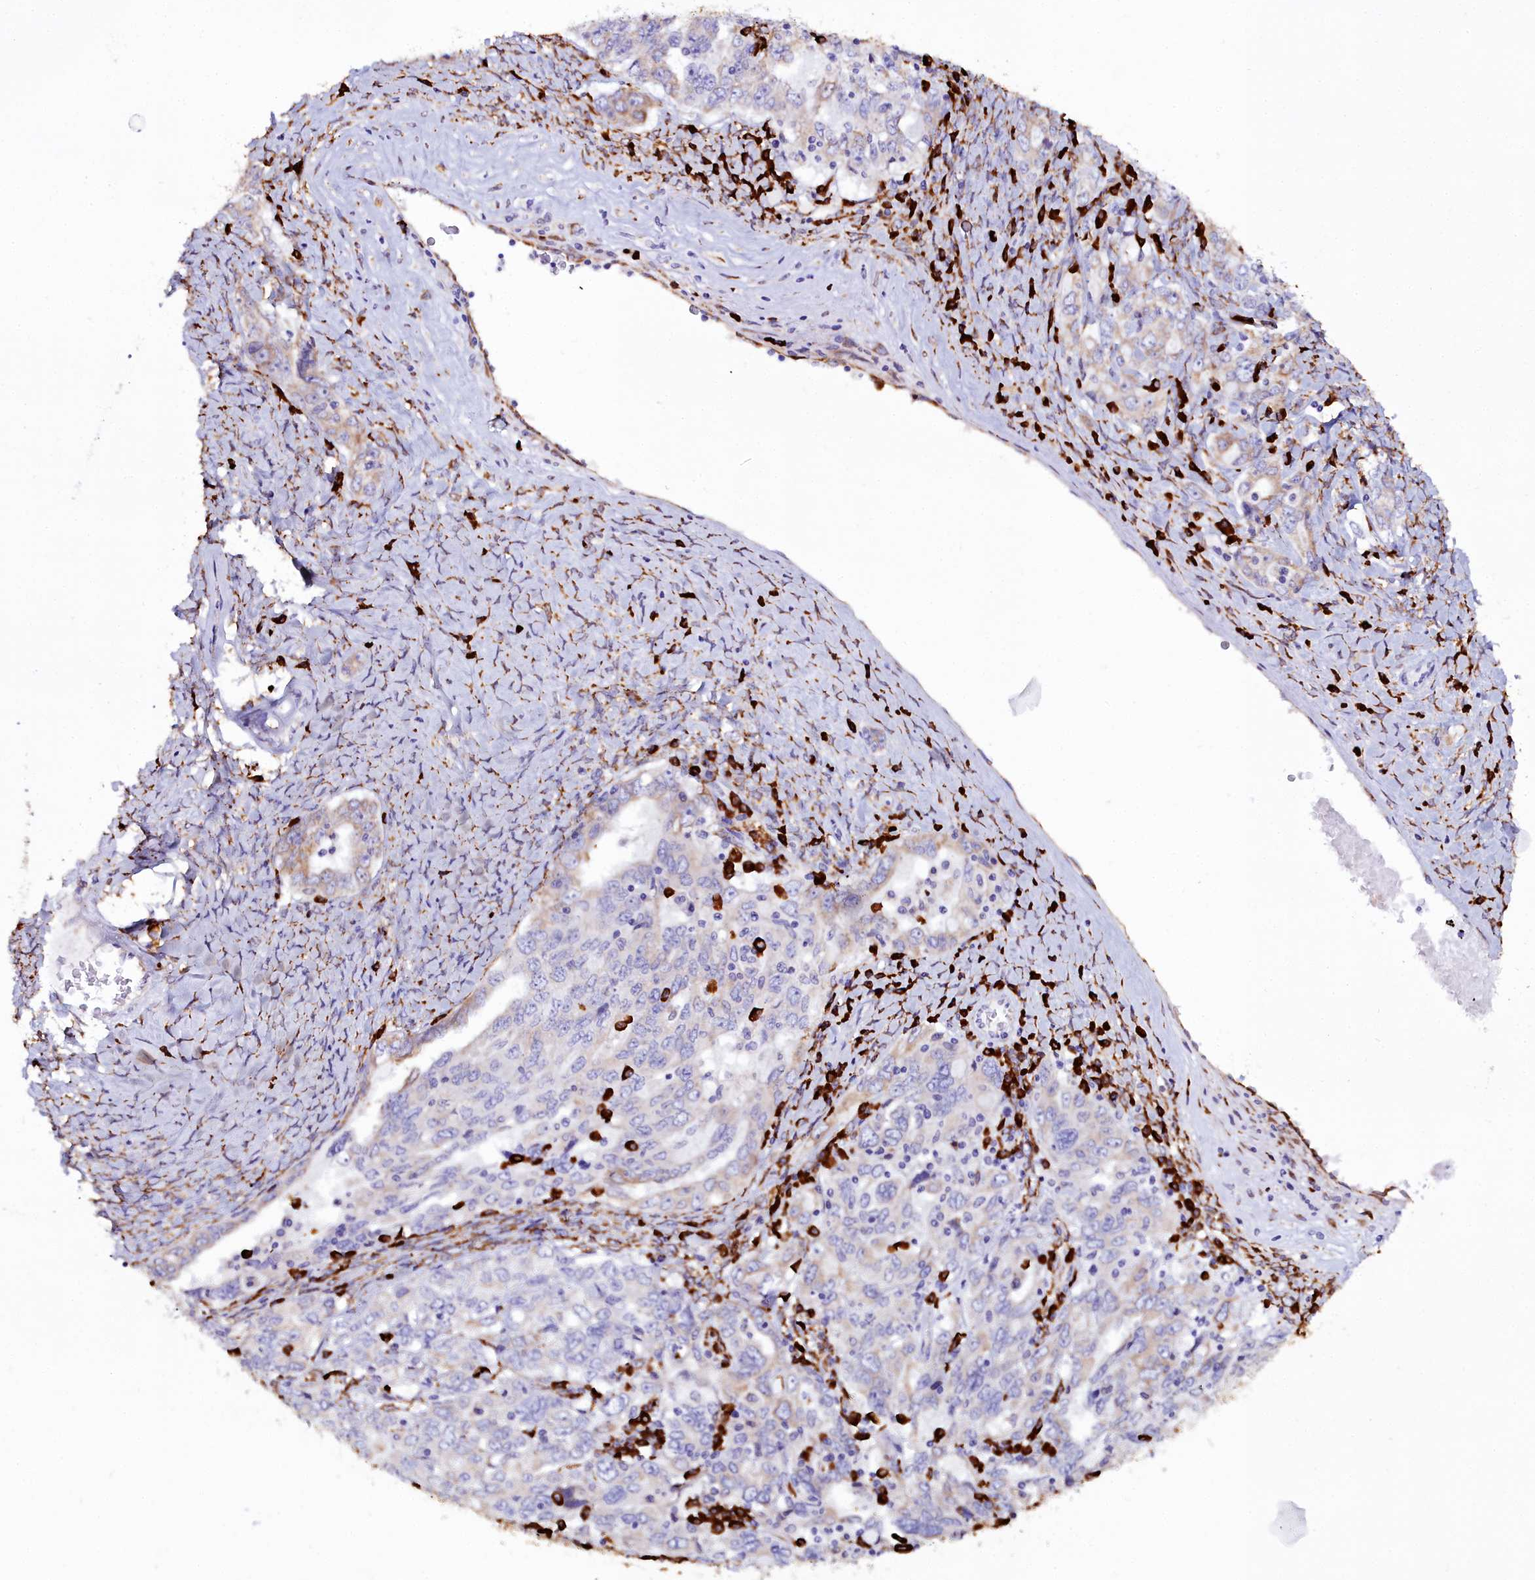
{"staining": {"intensity": "moderate", "quantity": "<25%", "location": "cytoplasmic/membranous"}, "tissue": "ovarian cancer", "cell_type": "Tumor cells", "image_type": "cancer", "snomed": [{"axis": "morphology", "description": "Carcinoma, endometroid"}, {"axis": "topography", "description": "Ovary"}], "caption": "Immunohistochemistry of human ovarian endometroid carcinoma reveals low levels of moderate cytoplasmic/membranous positivity in approximately <25% of tumor cells.", "gene": "TXNDC5", "patient": {"sex": "female", "age": 62}}